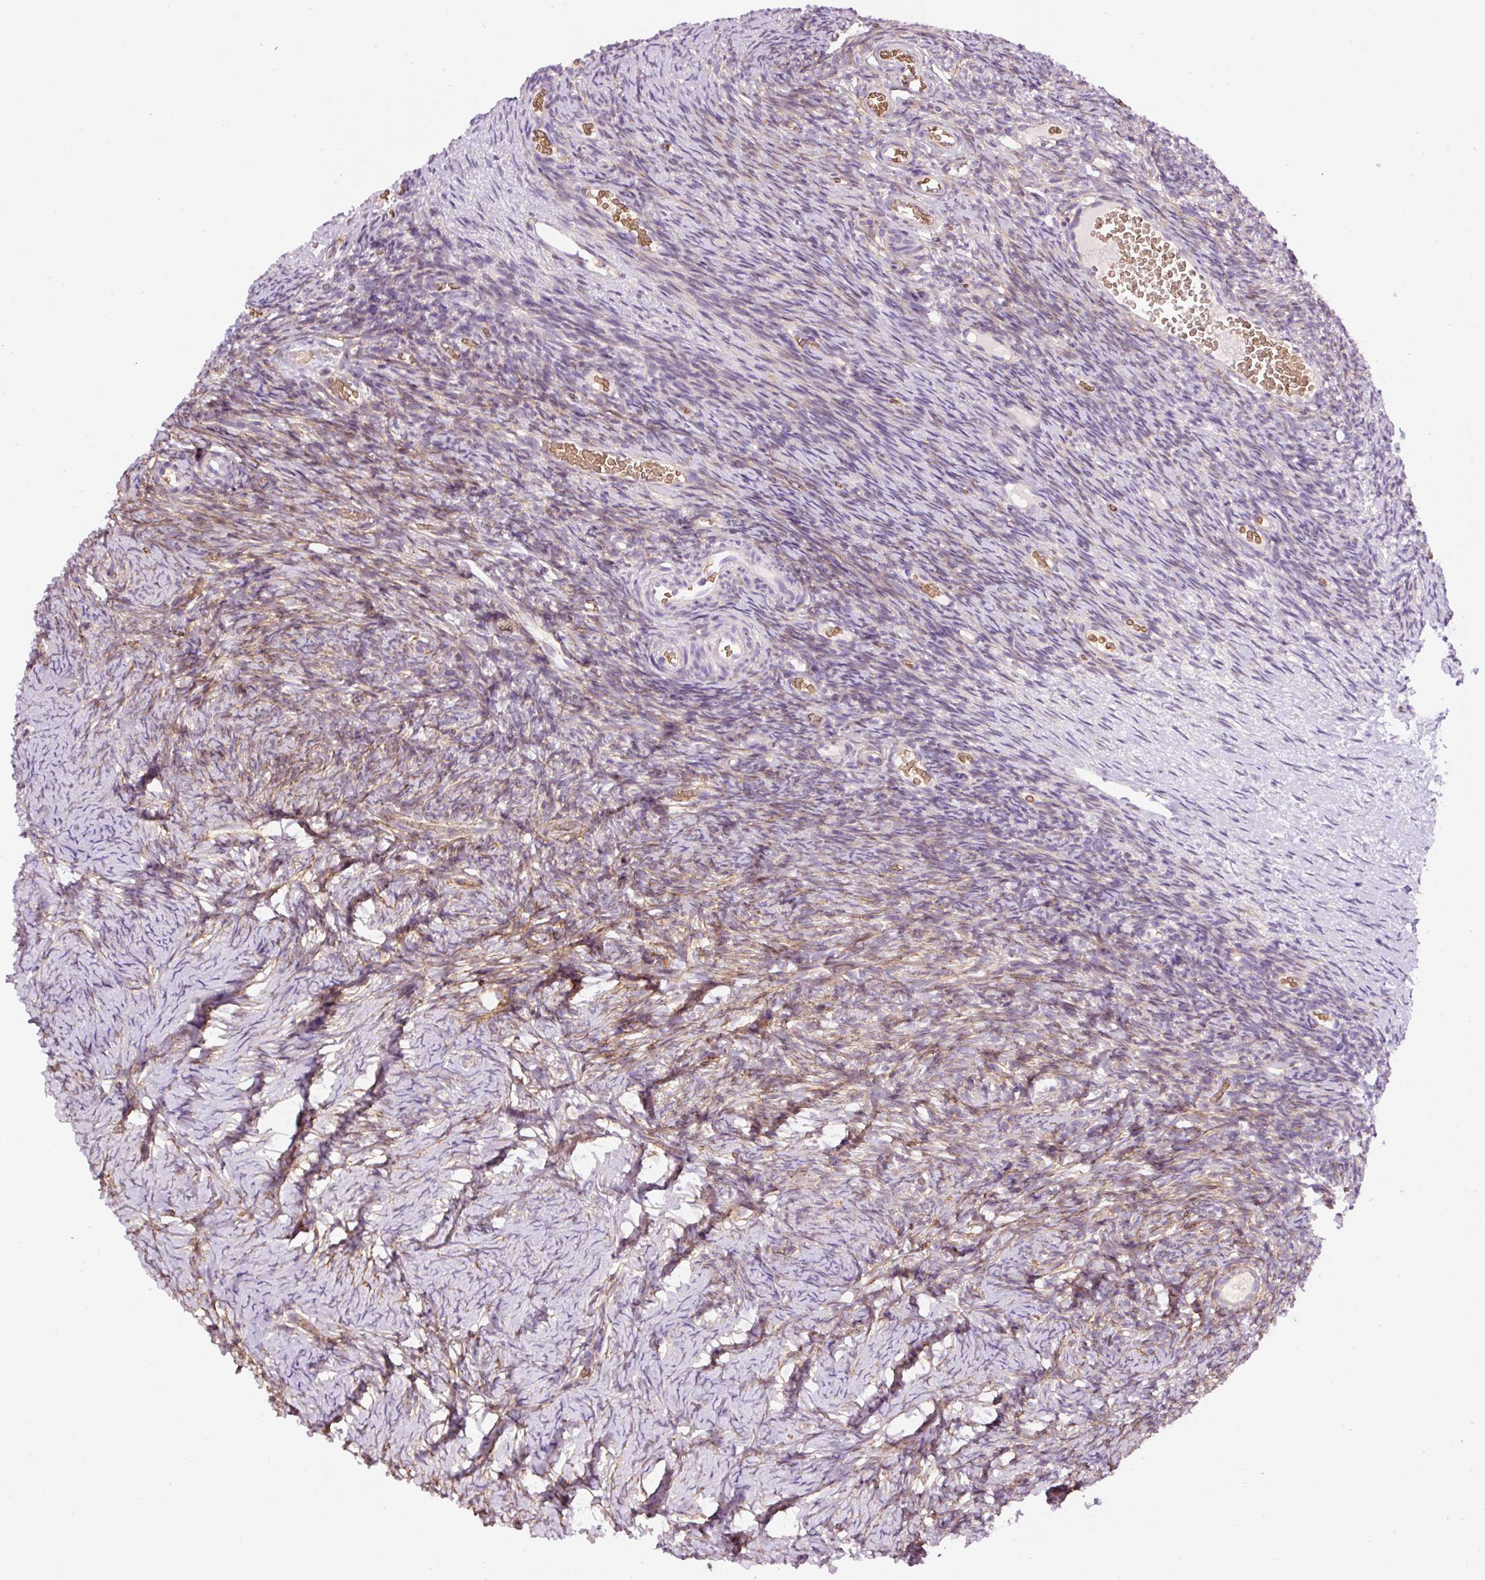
{"staining": {"intensity": "moderate", "quantity": ">75%", "location": "cytoplasmic/membranous"}, "tissue": "ovary", "cell_type": "Follicle cells", "image_type": "normal", "snomed": [{"axis": "morphology", "description": "Normal tissue, NOS"}, {"axis": "topography", "description": "Ovary"}], "caption": "Moderate cytoplasmic/membranous positivity for a protein is seen in approximately >75% of follicle cells of normal ovary using immunohistochemistry.", "gene": "PRRC2A", "patient": {"sex": "female", "age": 39}}